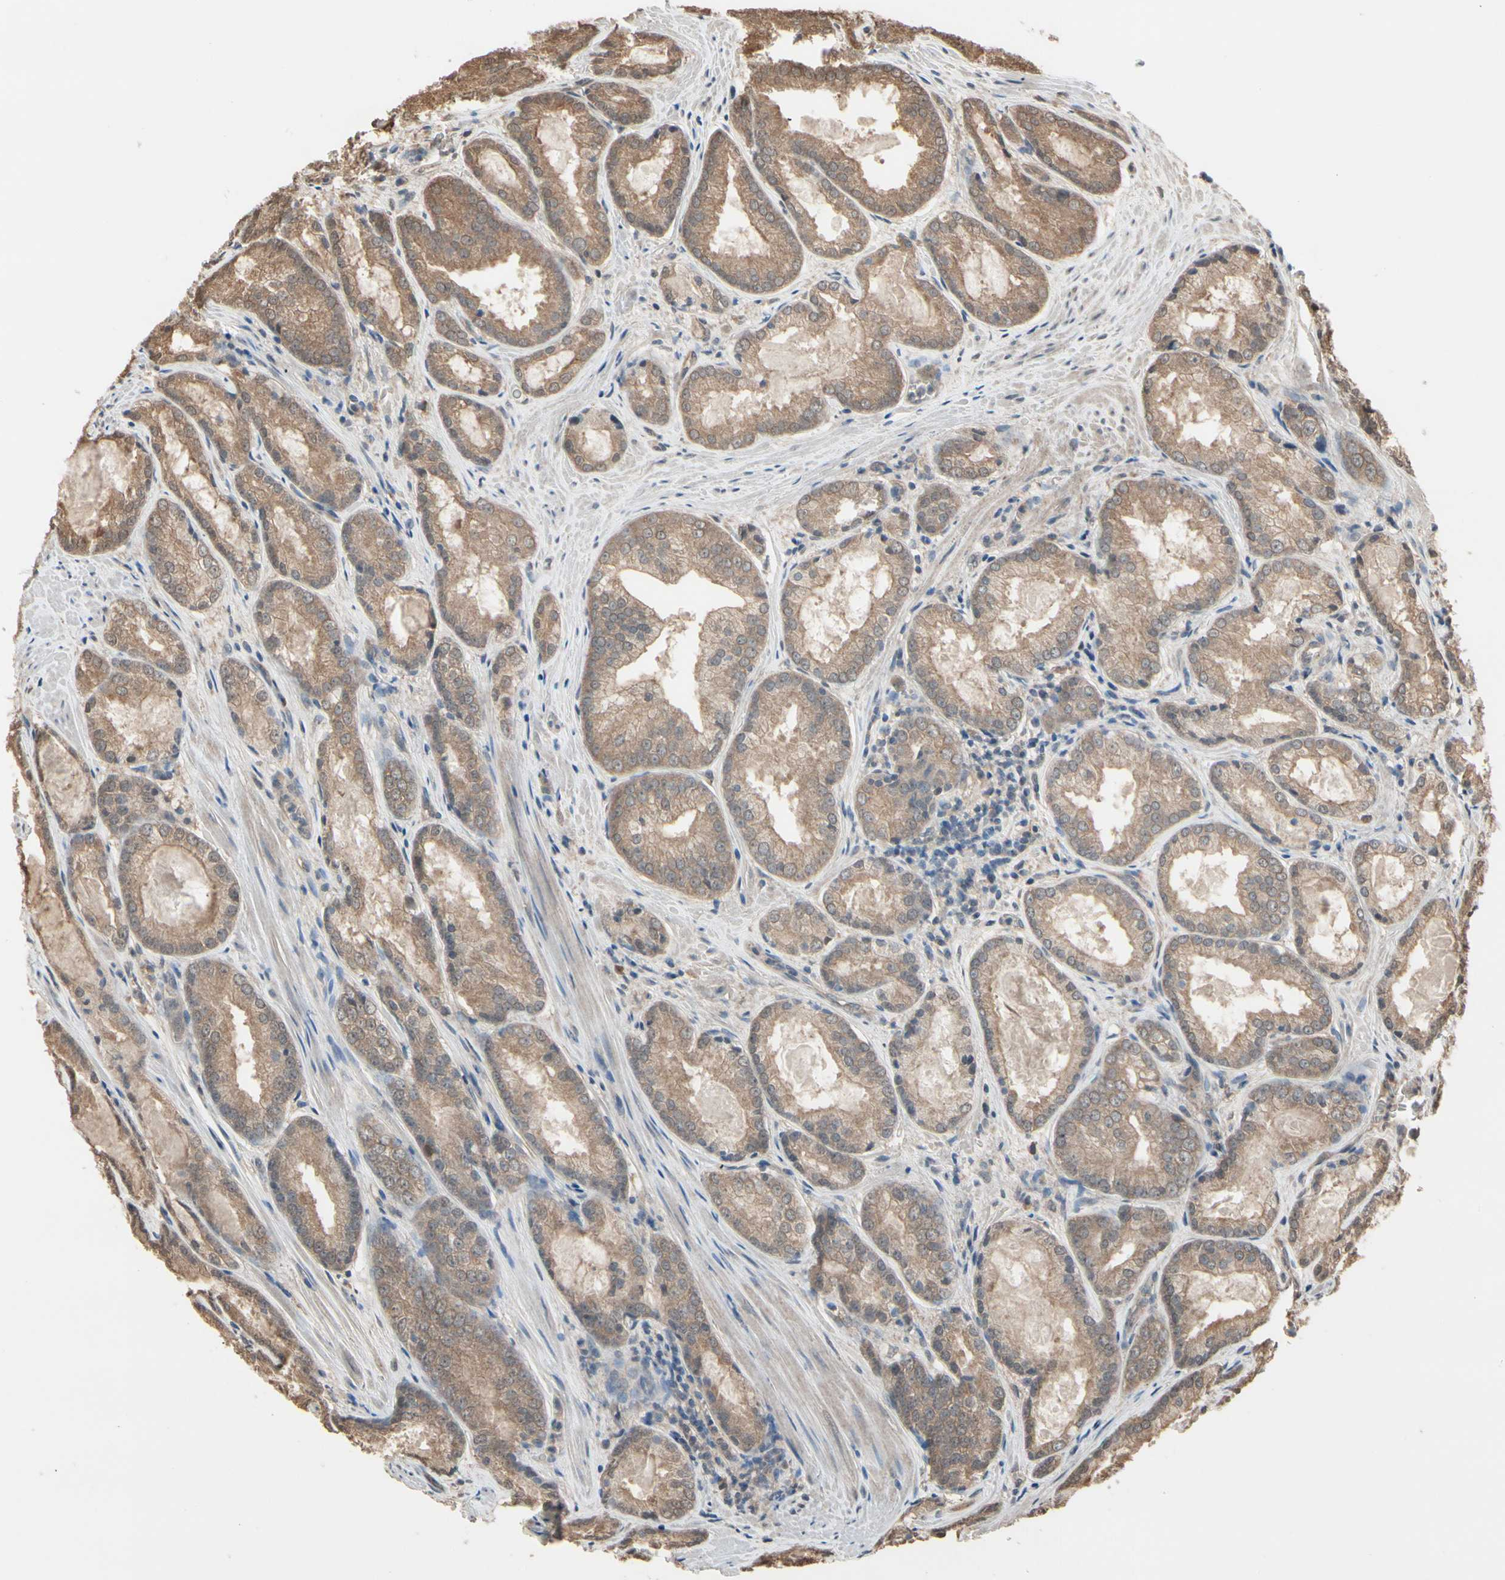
{"staining": {"intensity": "moderate", "quantity": ">75%", "location": "cytoplasmic/membranous"}, "tissue": "prostate cancer", "cell_type": "Tumor cells", "image_type": "cancer", "snomed": [{"axis": "morphology", "description": "Adenocarcinoma, Low grade"}, {"axis": "topography", "description": "Prostate"}], "caption": "Human prostate low-grade adenocarcinoma stained with a brown dye exhibits moderate cytoplasmic/membranous positive staining in approximately >75% of tumor cells.", "gene": "PNPLA7", "patient": {"sex": "male", "age": 64}}